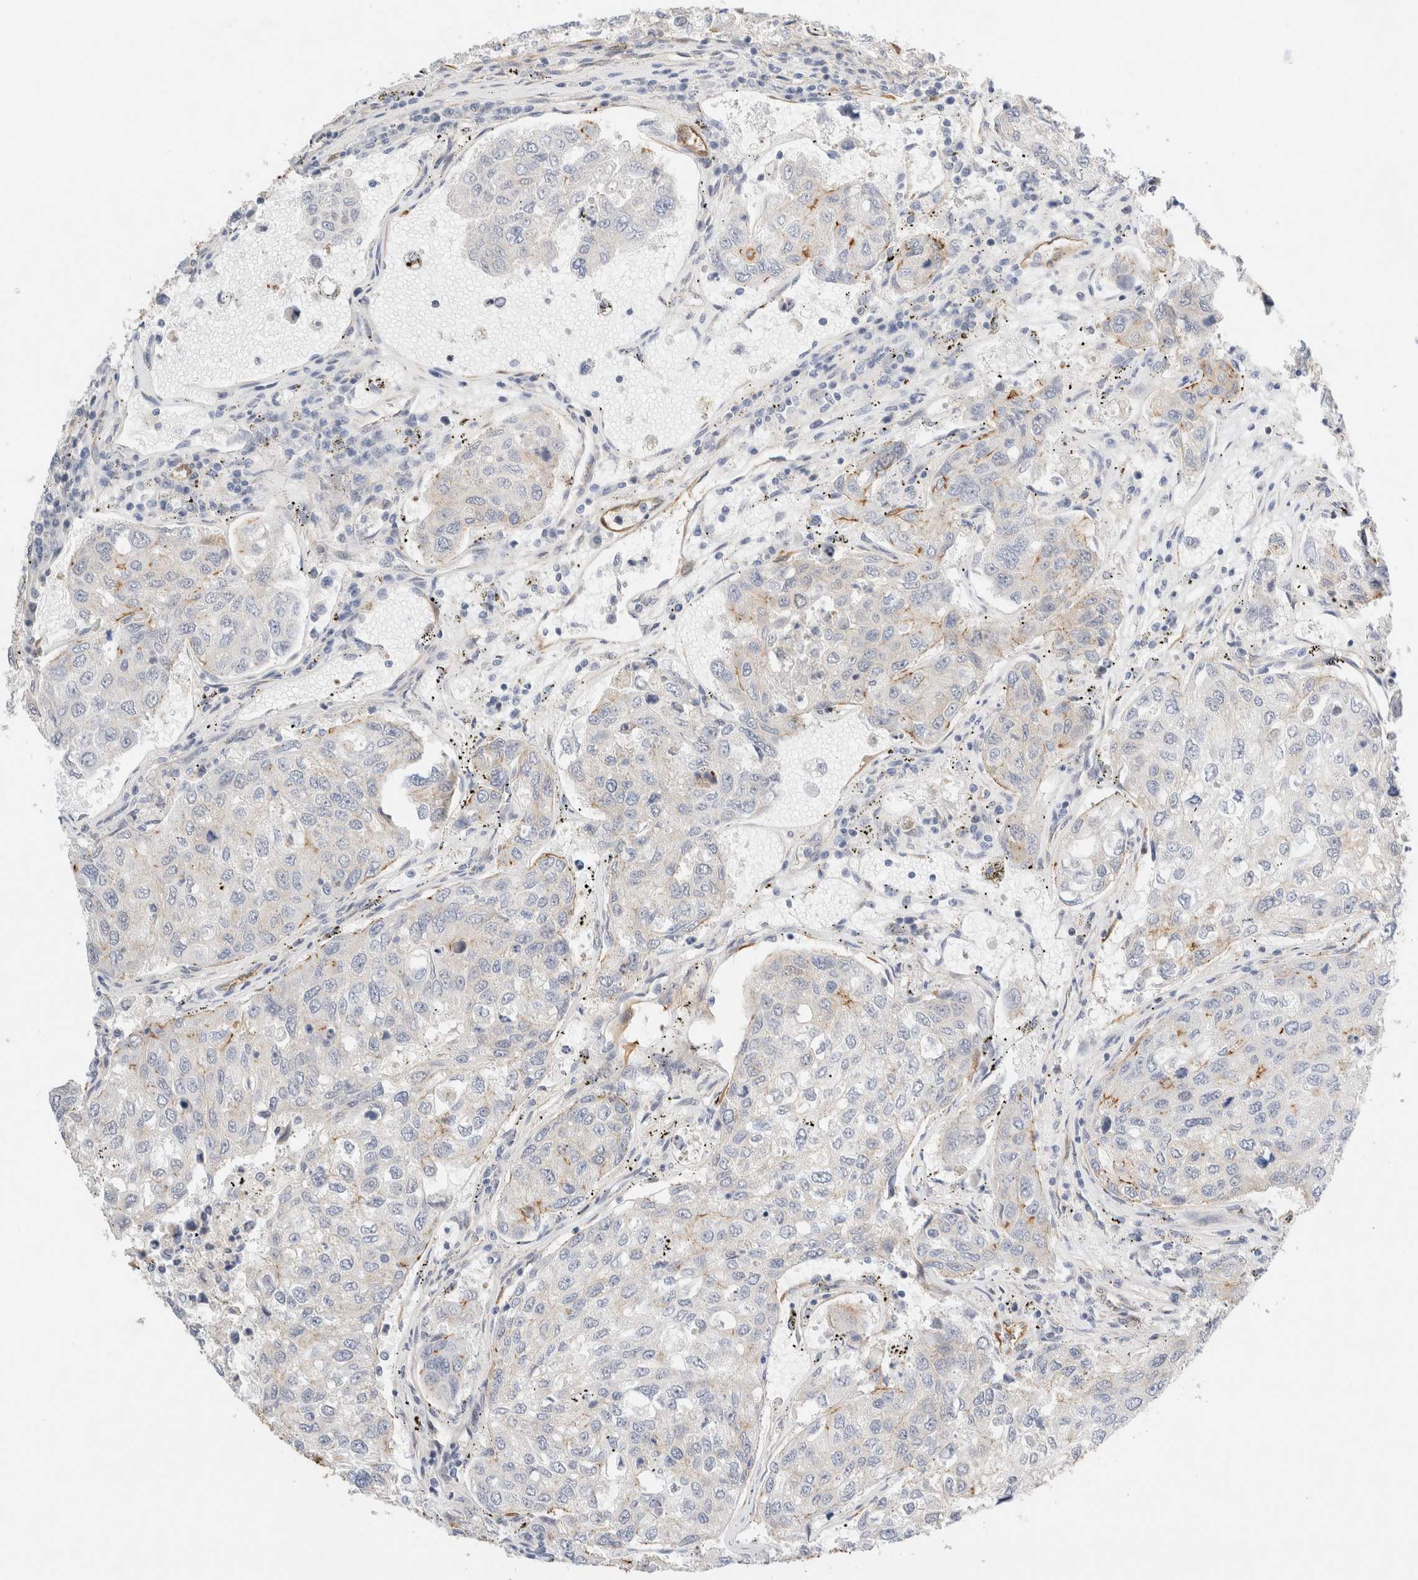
{"staining": {"intensity": "weak", "quantity": "<25%", "location": "cytoplasmic/membranous"}, "tissue": "urothelial cancer", "cell_type": "Tumor cells", "image_type": "cancer", "snomed": [{"axis": "morphology", "description": "Urothelial carcinoma, High grade"}, {"axis": "topography", "description": "Lymph node"}, {"axis": "topography", "description": "Urinary bladder"}], "caption": "This is a micrograph of immunohistochemistry (IHC) staining of high-grade urothelial carcinoma, which shows no staining in tumor cells. (Brightfield microscopy of DAB IHC at high magnification).", "gene": "LMCD1", "patient": {"sex": "male", "age": 51}}